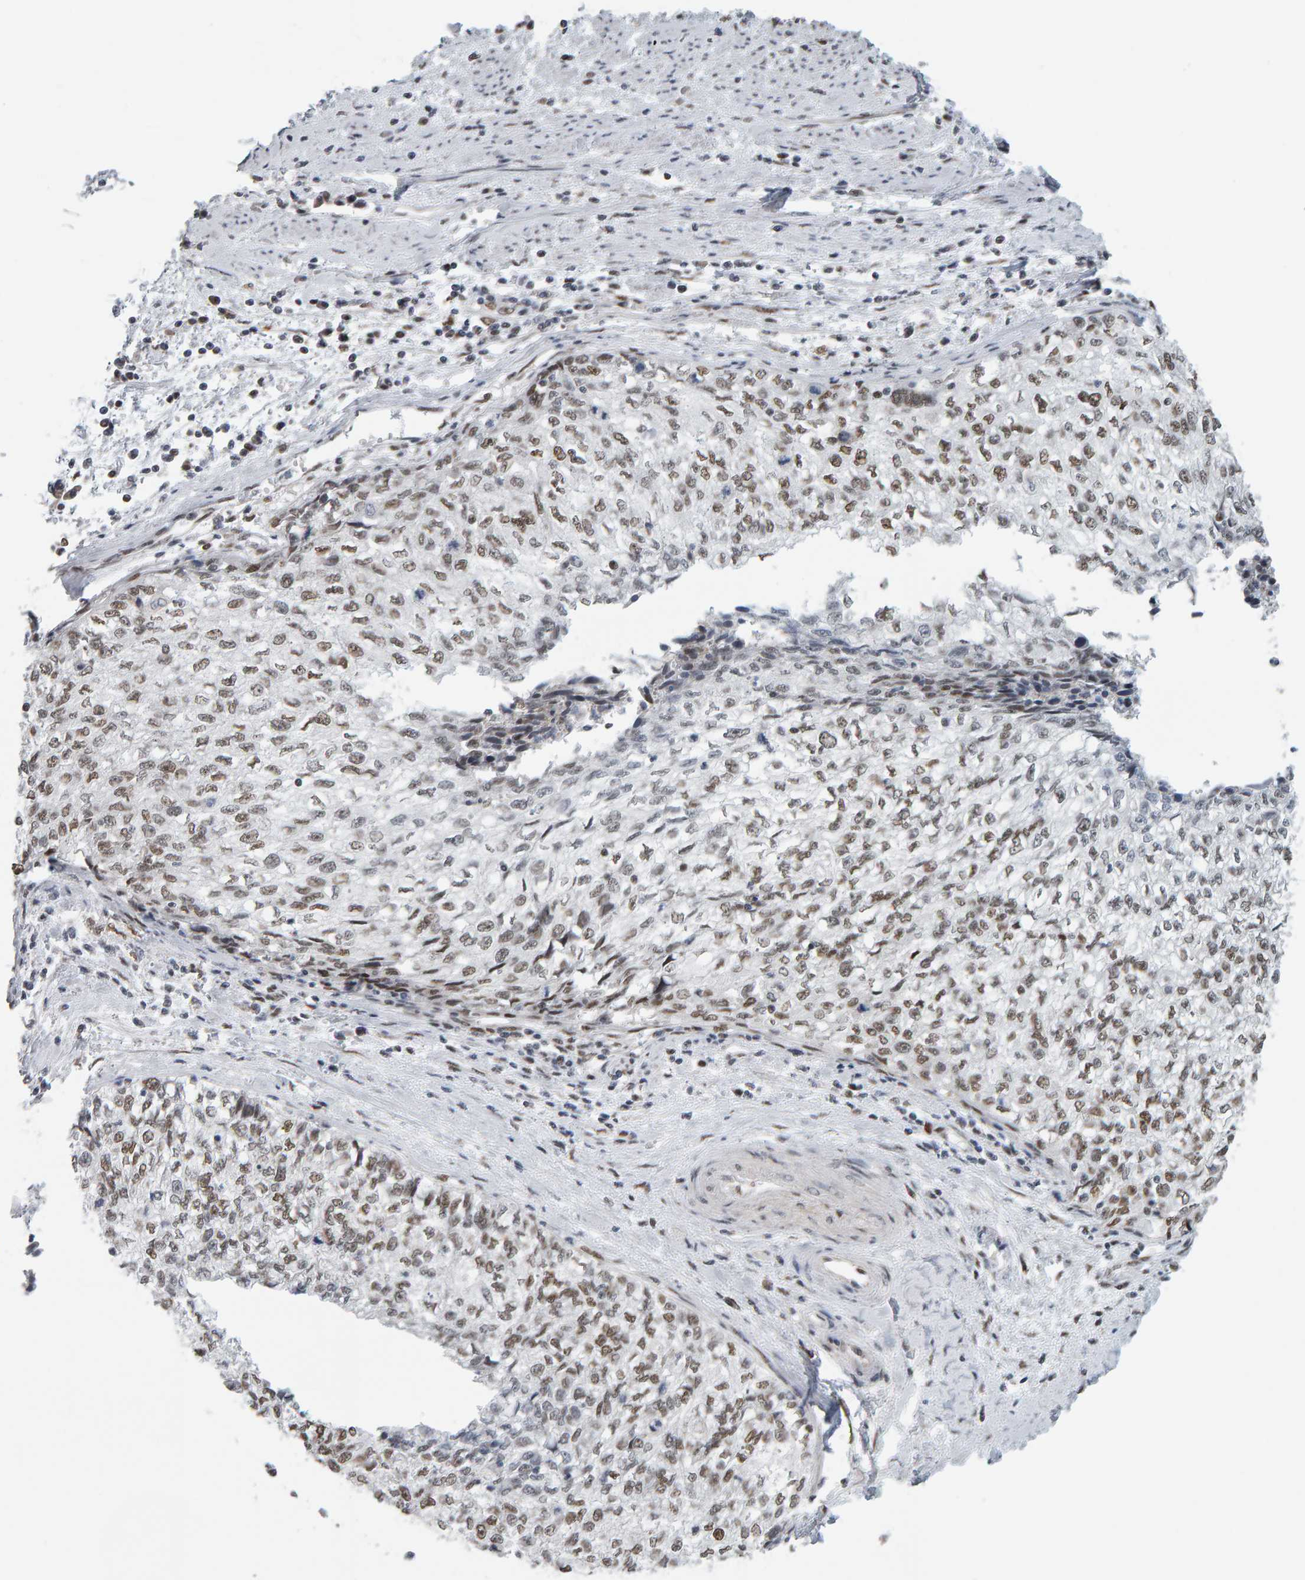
{"staining": {"intensity": "weak", "quantity": ">75%", "location": "nuclear"}, "tissue": "cervical cancer", "cell_type": "Tumor cells", "image_type": "cancer", "snomed": [{"axis": "morphology", "description": "Squamous cell carcinoma, NOS"}, {"axis": "topography", "description": "Cervix"}], "caption": "About >75% of tumor cells in human cervical cancer (squamous cell carcinoma) display weak nuclear protein staining as visualized by brown immunohistochemical staining.", "gene": "ATF7IP", "patient": {"sex": "female", "age": 57}}